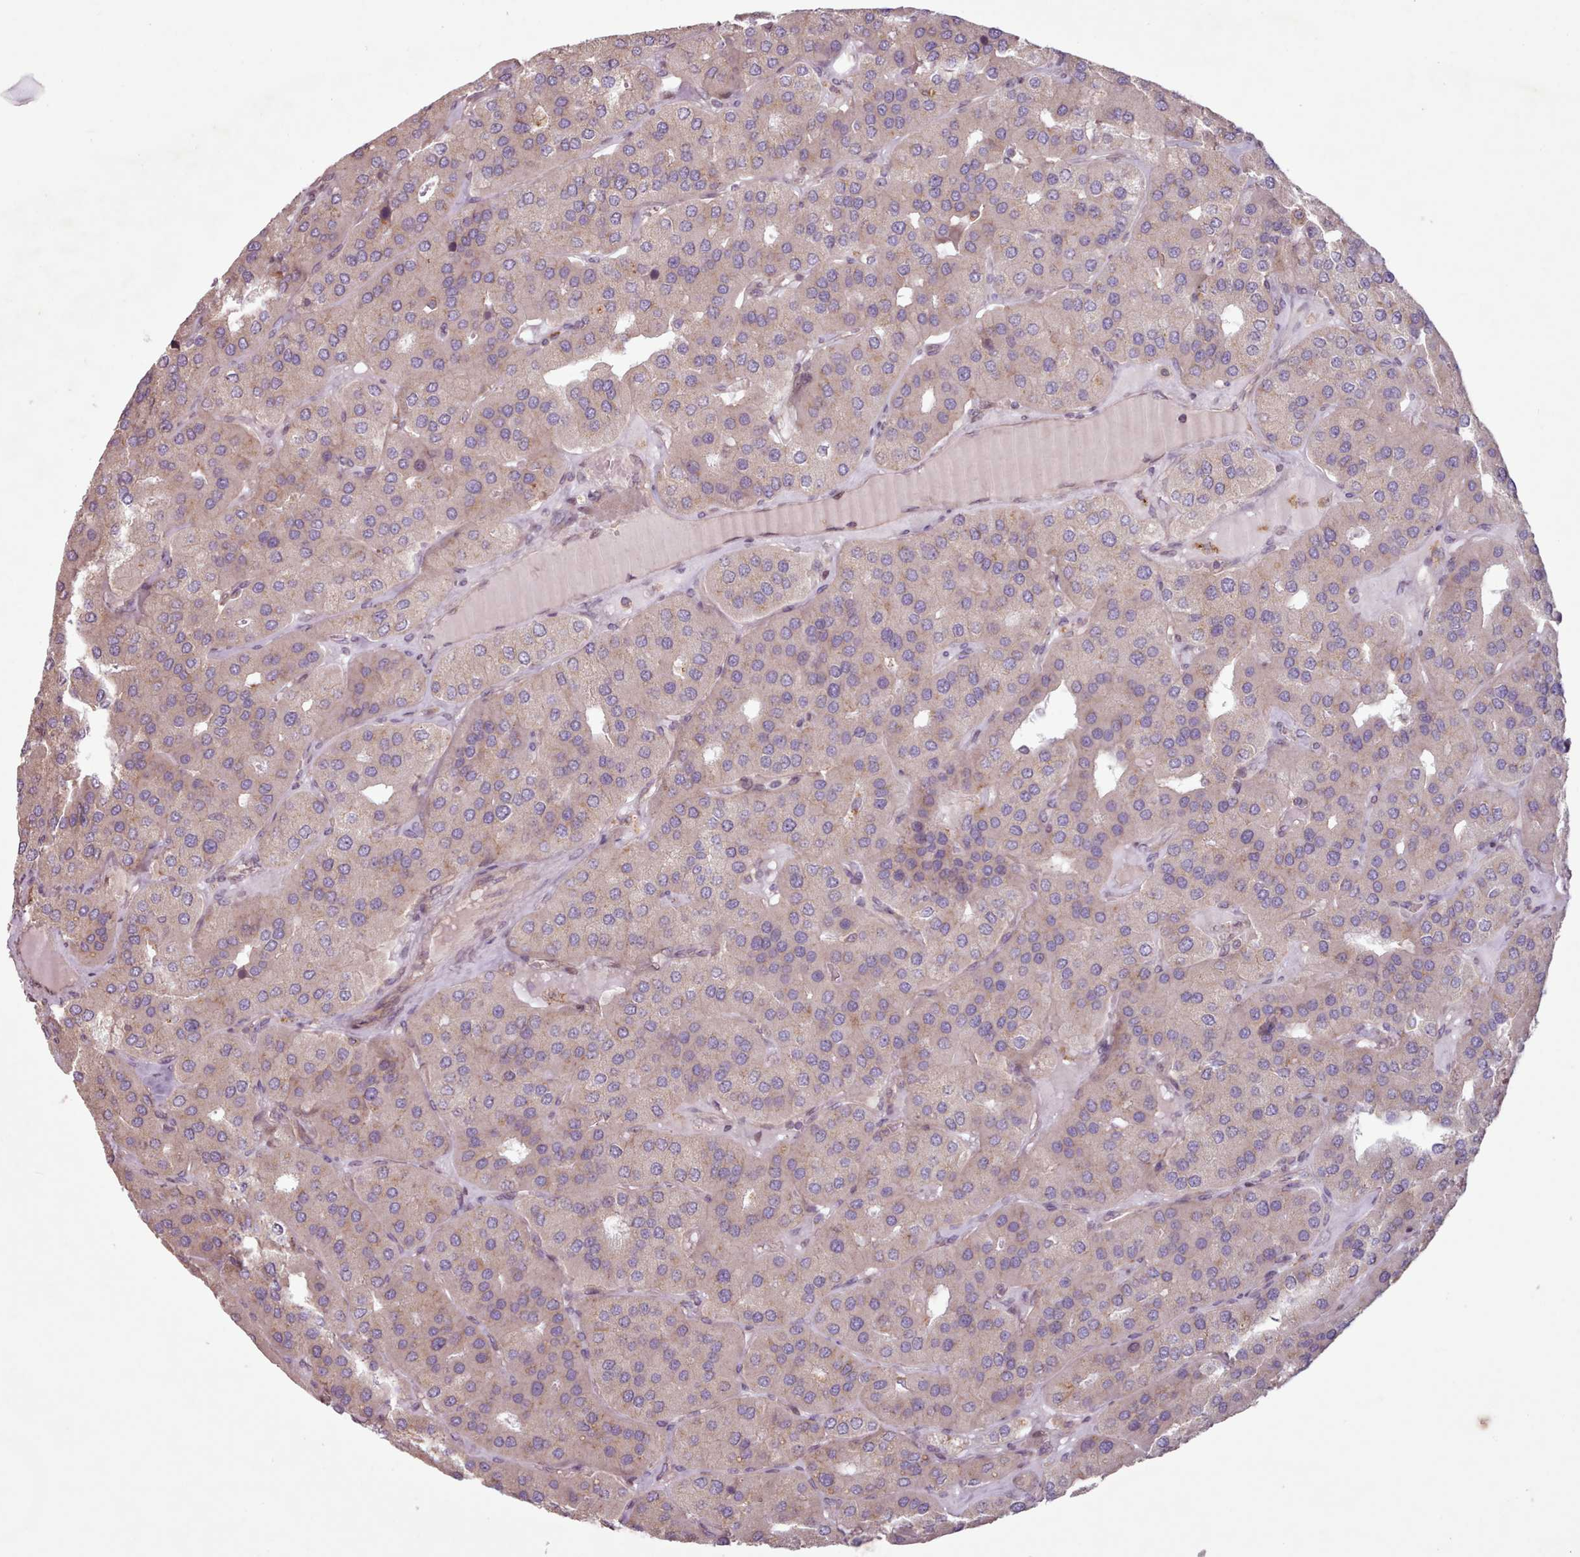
{"staining": {"intensity": "weak", "quantity": "25%-75%", "location": "cytoplasmic/membranous"}, "tissue": "parathyroid gland", "cell_type": "Glandular cells", "image_type": "normal", "snomed": [{"axis": "morphology", "description": "Normal tissue, NOS"}, {"axis": "morphology", "description": "Adenoma, NOS"}, {"axis": "topography", "description": "Parathyroid gland"}], "caption": "The image shows a brown stain indicating the presence of a protein in the cytoplasmic/membranous of glandular cells in parathyroid gland.", "gene": "WASHC2A", "patient": {"sex": "female", "age": 86}}